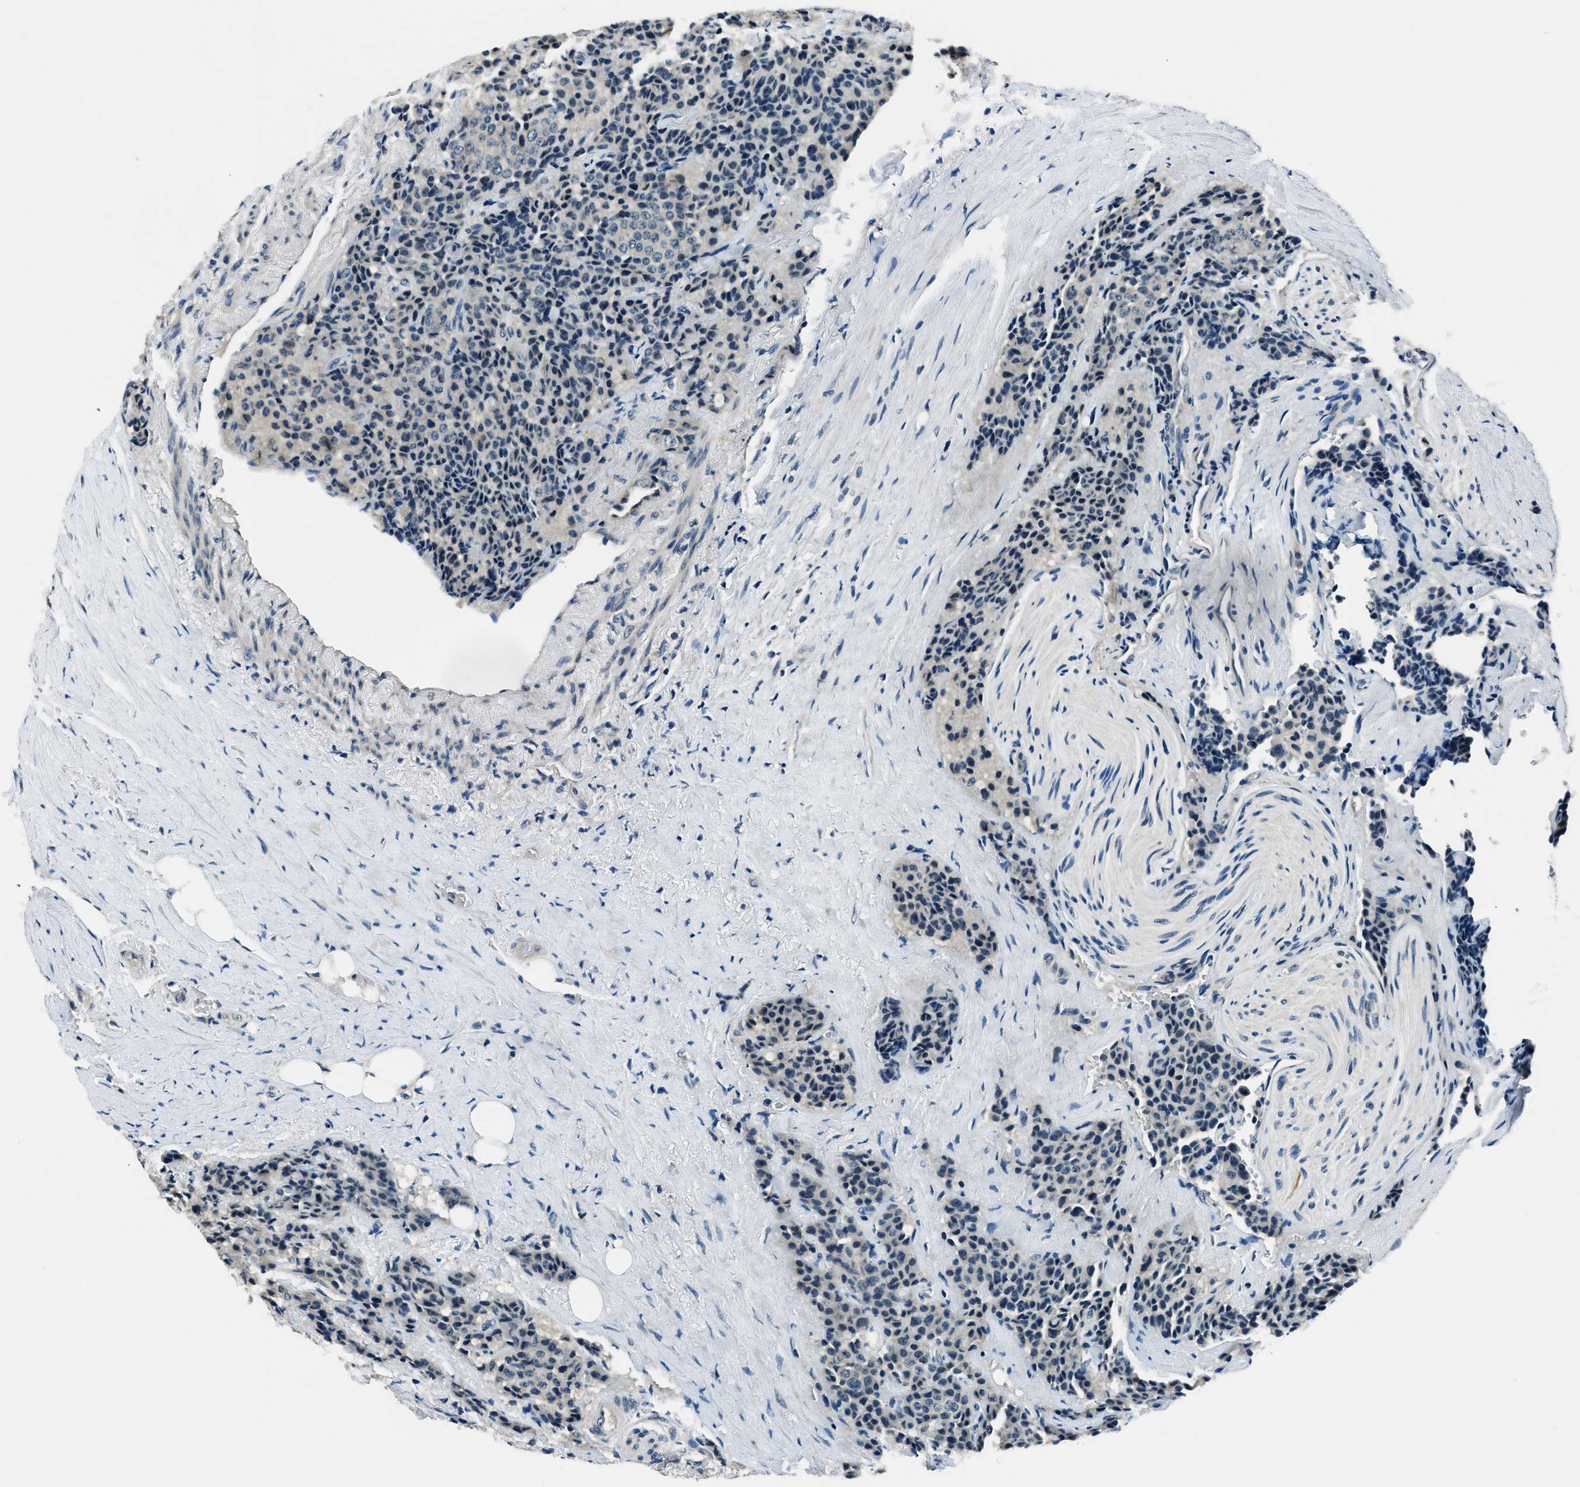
{"staining": {"intensity": "weak", "quantity": "<25%", "location": "cytoplasmic/membranous"}, "tissue": "carcinoid", "cell_type": "Tumor cells", "image_type": "cancer", "snomed": [{"axis": "morphology", "description": "Carcinoid, malignant, NOS"}, {"axis": "topography", "description": "Colon"}], "caption": "Immunohistochemistry (IHC) of human malignant carcinoid displays no staining in tumor cells.", "gene": "NME8", "patient": {"sex": "female", "age": 61}}